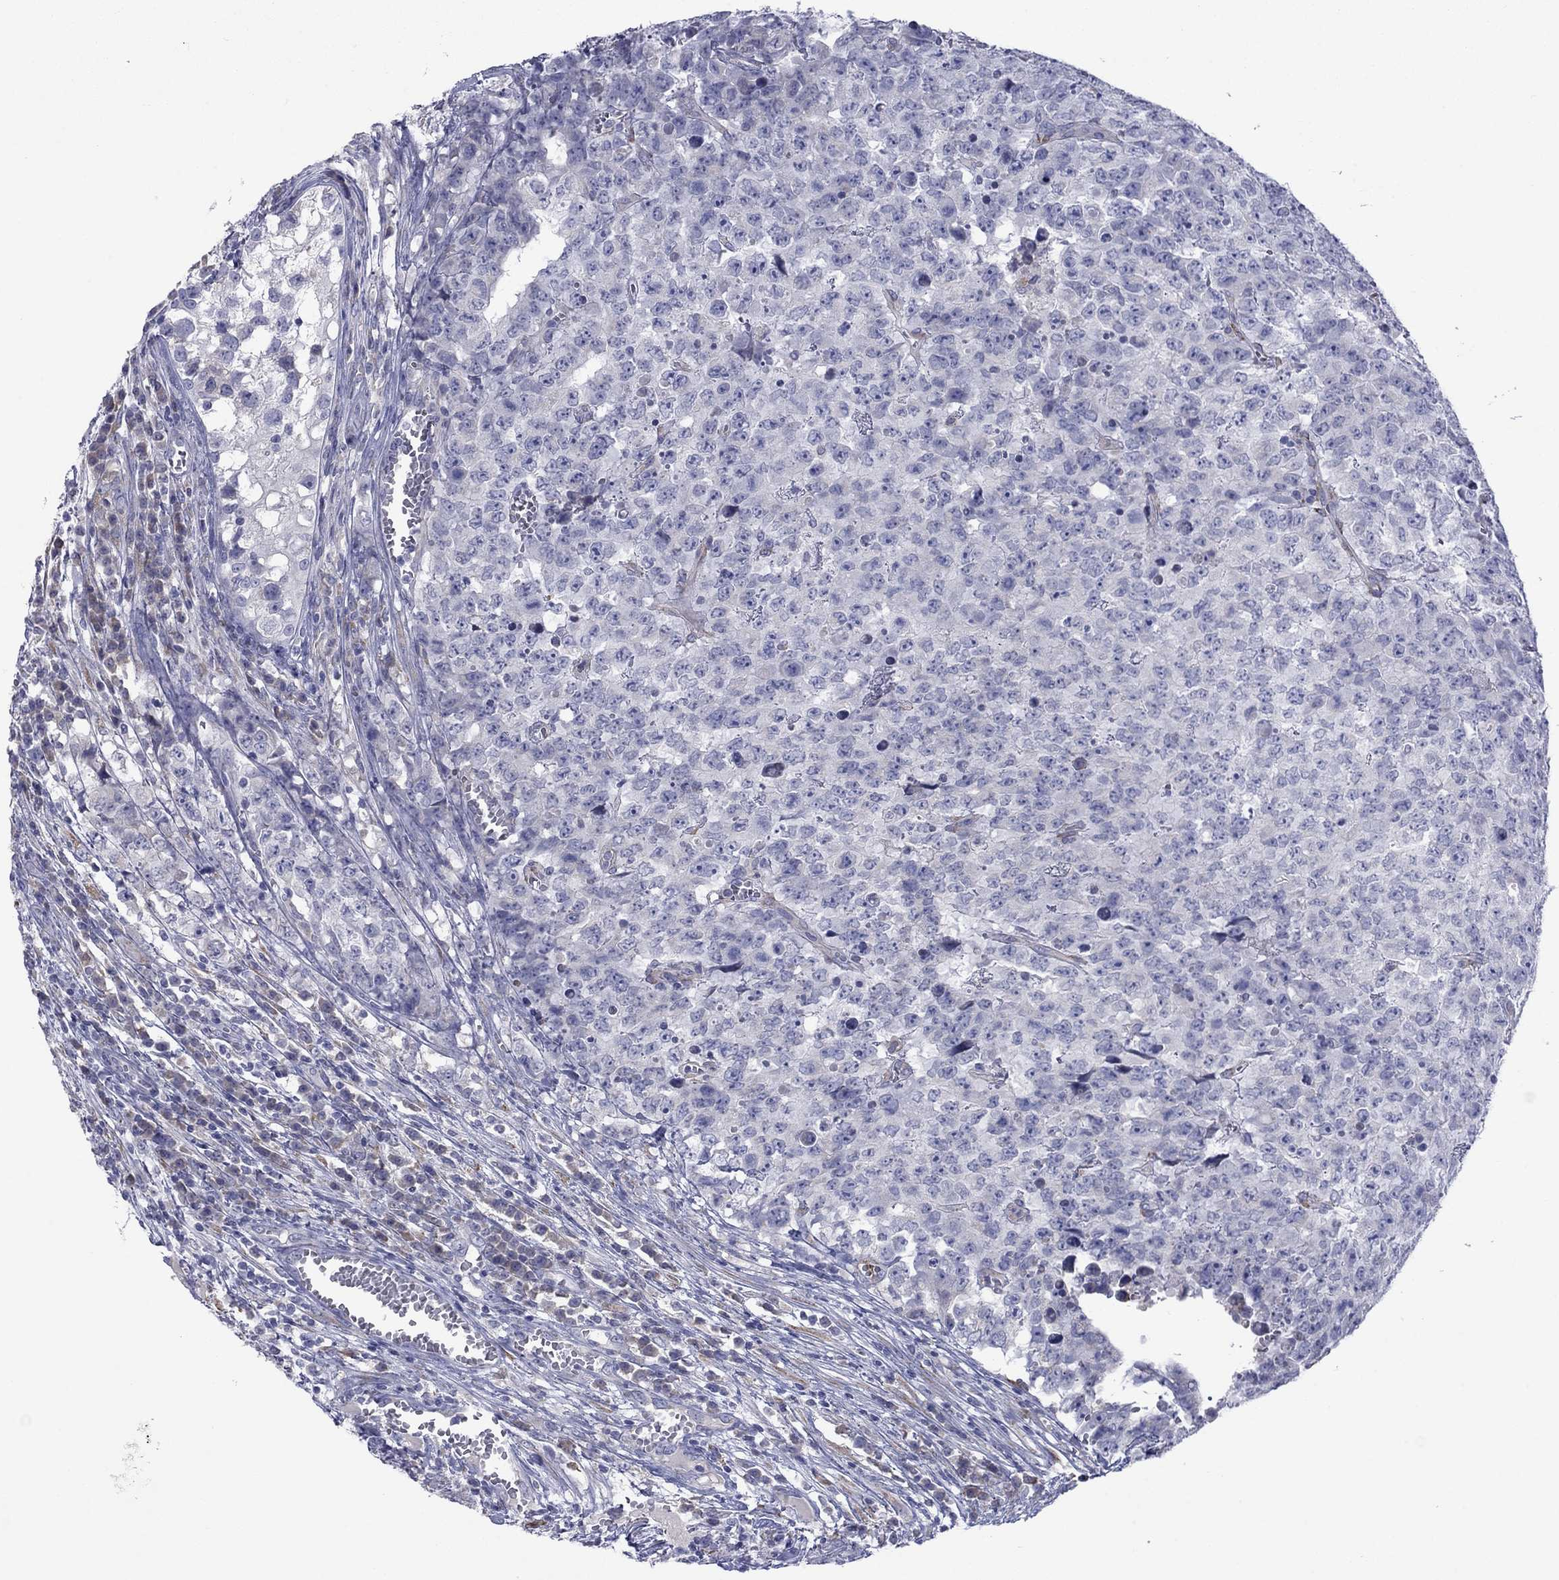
{"staining": {"intensity": "negative", "quantity": "none", "location": "none"}, "tissue": "testis cancer", "cell_type": "Tumor cells", "image_type": "cancer", "snomed": [{"axis": "morphology", "description": "Carcinoma, Embryonal, NOS"}, {"axis": "topography", "description": "Testis"}], "caption": "High power microscopy micrograph of an immunohistochemistry histopathology image of testis cancer (embryonal carcinoma), revealing no significant positivity in tumor cells.", "gene": "TMPRSS11A", "patient": {"sex": "male", "age": 23}}